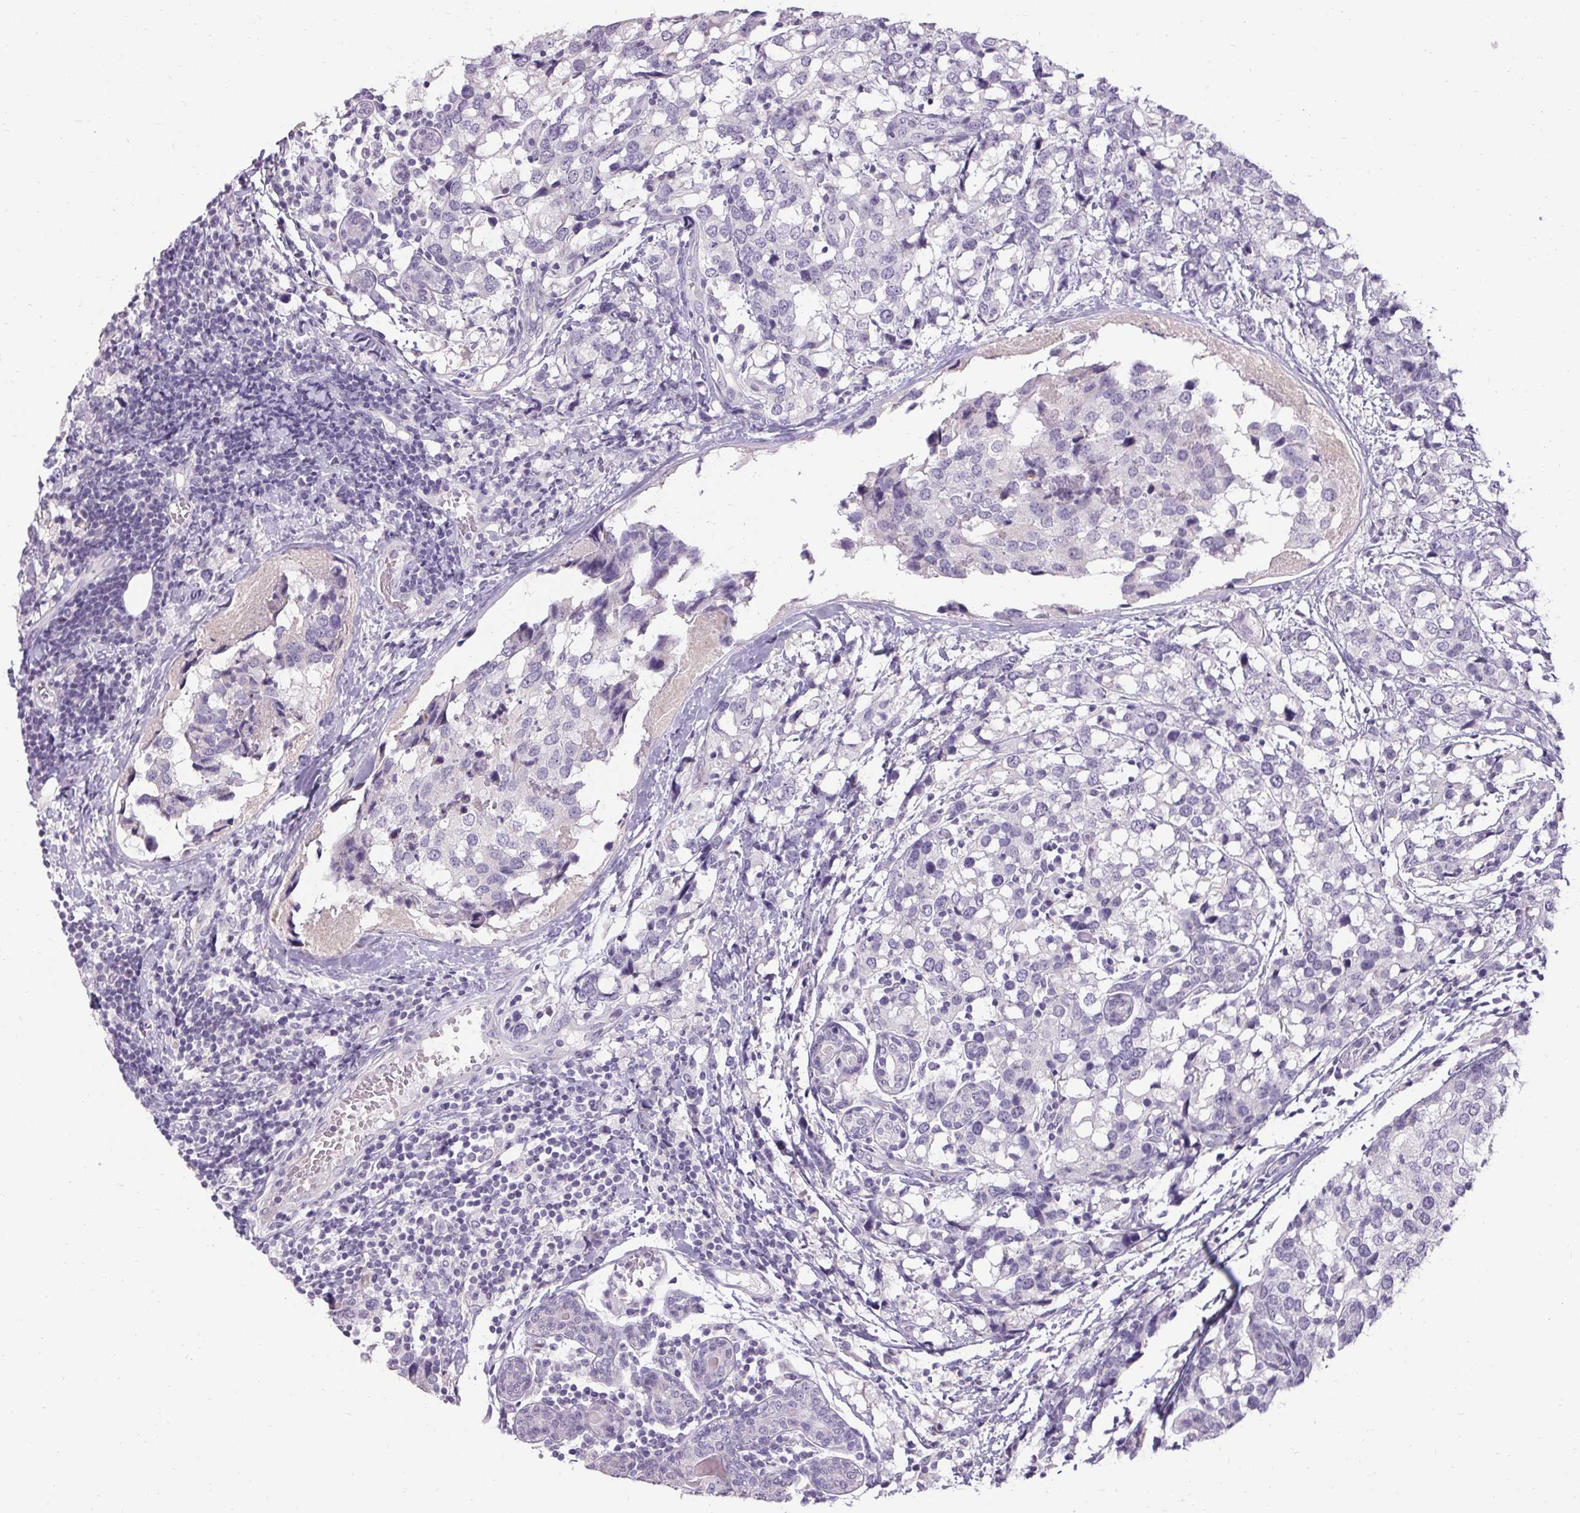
{"staining": {"intensity": "negative", "quantity": "none", "location": "none"}, "tissue": "breast cancer", "cell_type": "Tumor cells", "image_type": "cancer", "snomed": [{"axis": "morphology", "description": "Lobular carcinoma"}, {"axis": "topography", "description": "Breast"}], "caption": "An image of human lobular carcinoma (breast) is negative for staining in tumor cells.", "gene": "HSD17B3", "patient": {"sex": "female", "age": 59}}